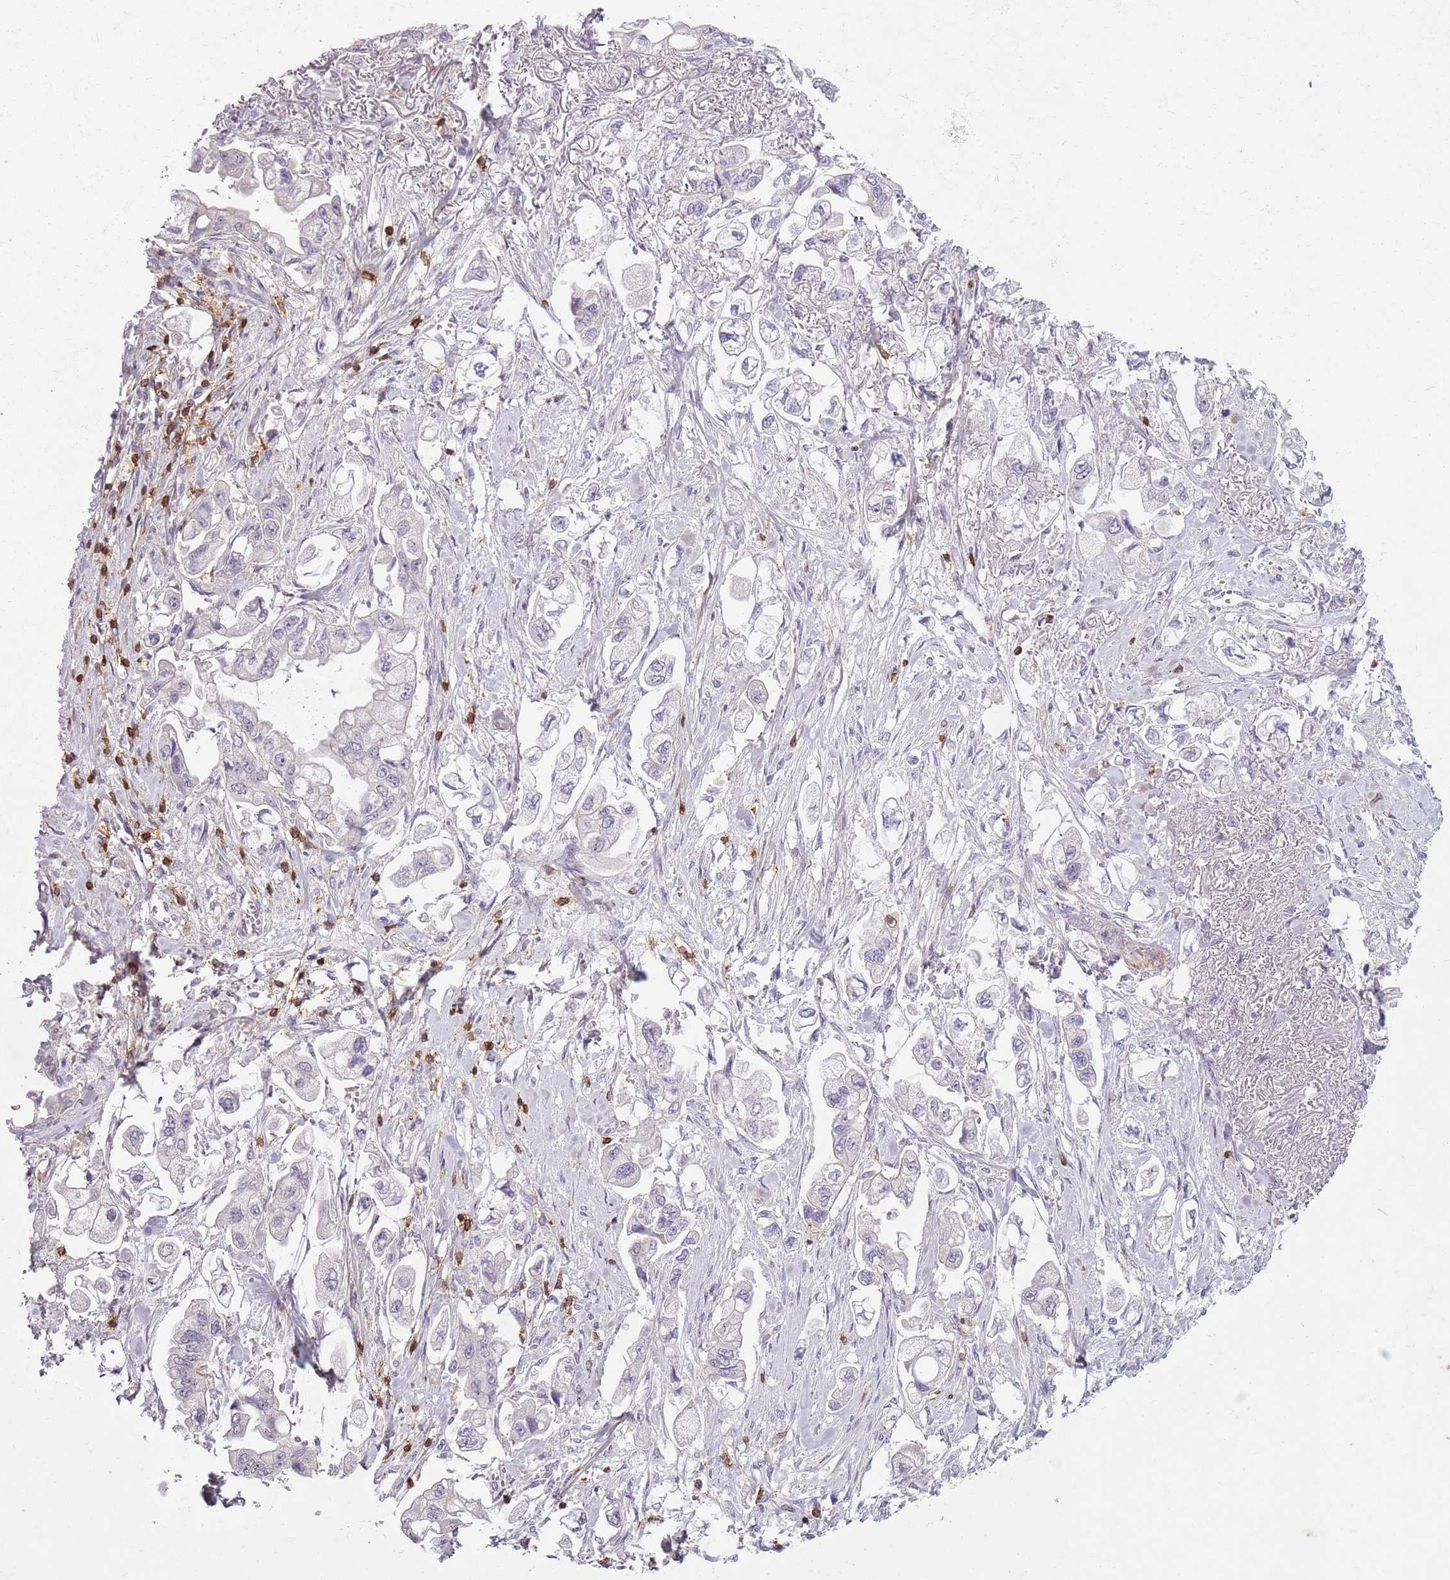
{"staining": {"intensity": "negative", "quantity": "none", "location": "none"}, "tissue": "stomach cancer", "cell_type": "Tumor cells", "image_type": "cancer", "snomed": [{"axis": "morphology", "description": "Adenocarcinoma, NOS"}, {"axis": "topography", "description": "Stomach"}], "caption": "Histopathology image shows no protein expression in tumor cells of stomach adenocarcinoma tissue.", "gene": "ZNF583", "patient": {"sex": "male", "age": 62}}